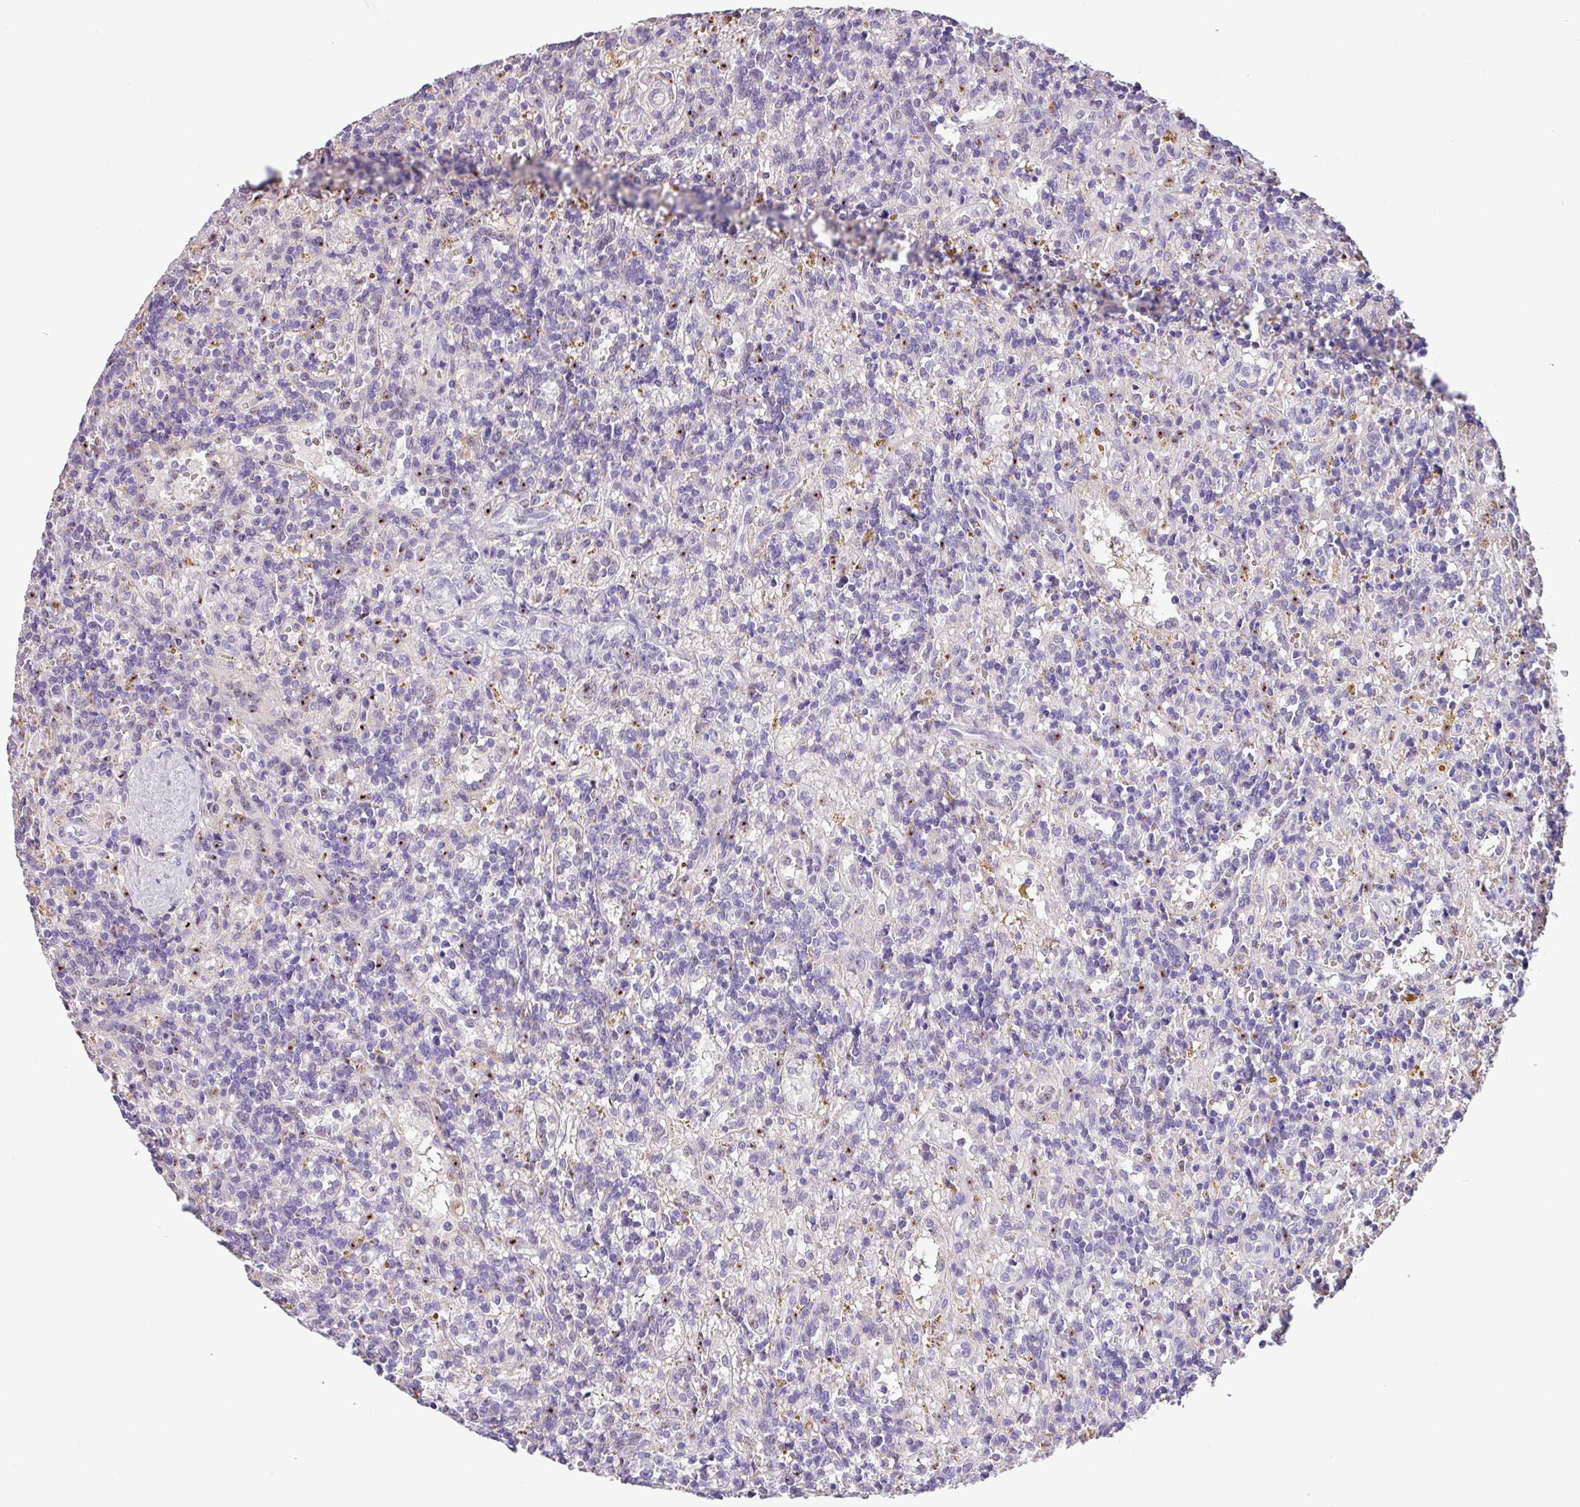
{"staining": {"intensity": "negative", "quantity": "none", "location": "none"}, "tissue": "lymphoma", "cell_type": "Tumor cells", "image_type": "cancer", "snomed": [{"axis": "morphology", "description": "Malignant lymphoma, non-Hodgkin's type, Low grade"}, {"axis": "topography", "description": "Spleen"}], "caption": "An IHC image of lymphoma is shown. There is no staining in tumor cells of lymphoma.", "gene": "ZG16", "patient": {"sex": "male", "age": 67}}